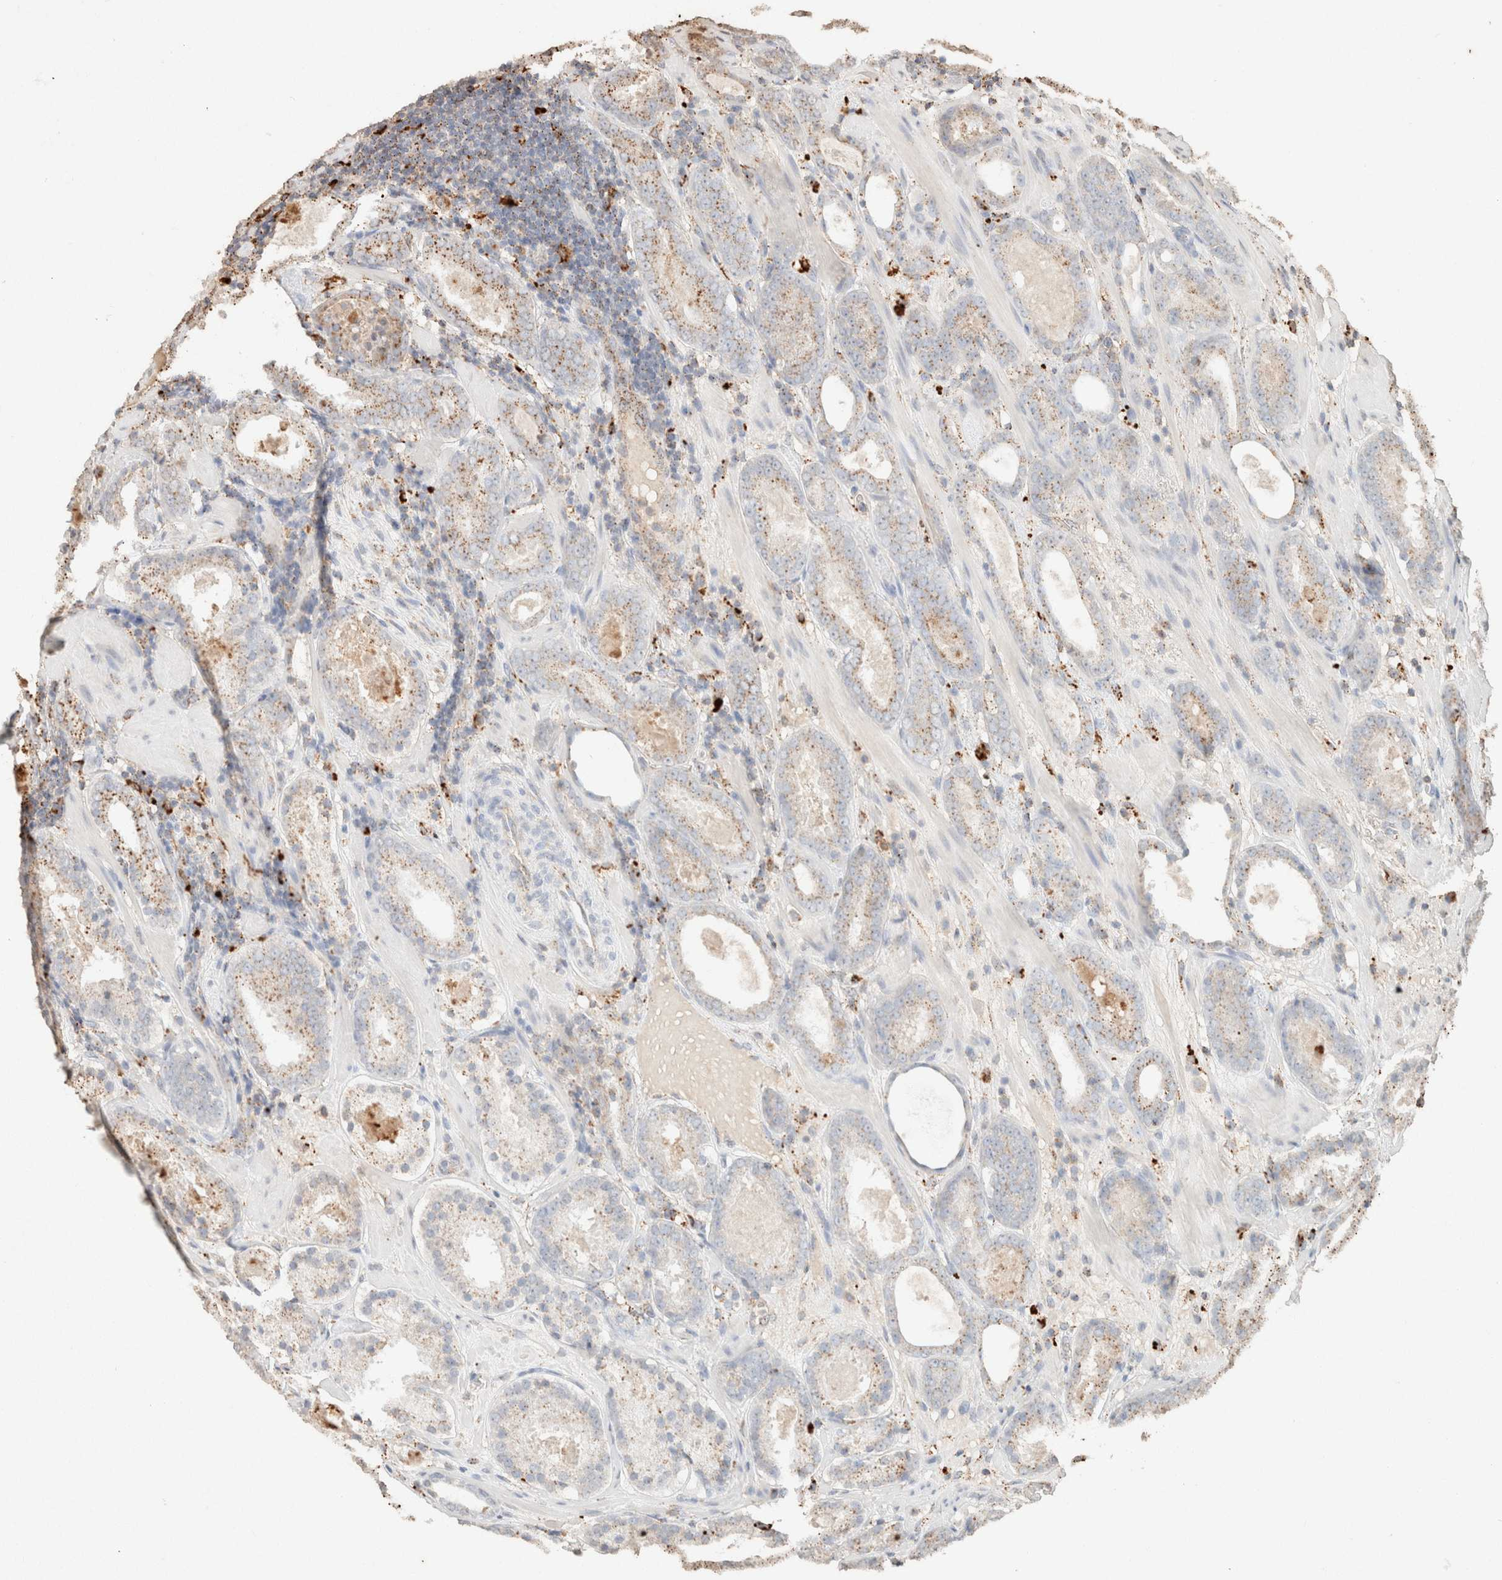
{"staining": {"intensity": "weak", "quantity": ">75%", "location": "cytoplasmic/membranous"}, "tissue": "prostate cancer", "cell_type": "Tumor cells", "image_type": "cancer", "snomed": [{"axis": "morphology", "description": "Adenocarcinoma, Low grade"}, {"axis": "topography", "description": "Prostate"}], "caption": "Prostate adenocarcinoma (low-grade) tissue demonstrates weak cytoplasmic/membranous positivity in about >75% of tumor cells The staining was performed using DAB (3,3'-diaminobenzidine) to visualize the protein expression in brown, while the nuclei were stained in blue with hematoxylin (Magnification: 20x).", "gene": "CTSC", "patient": {"sex": "male", "age": 69}}